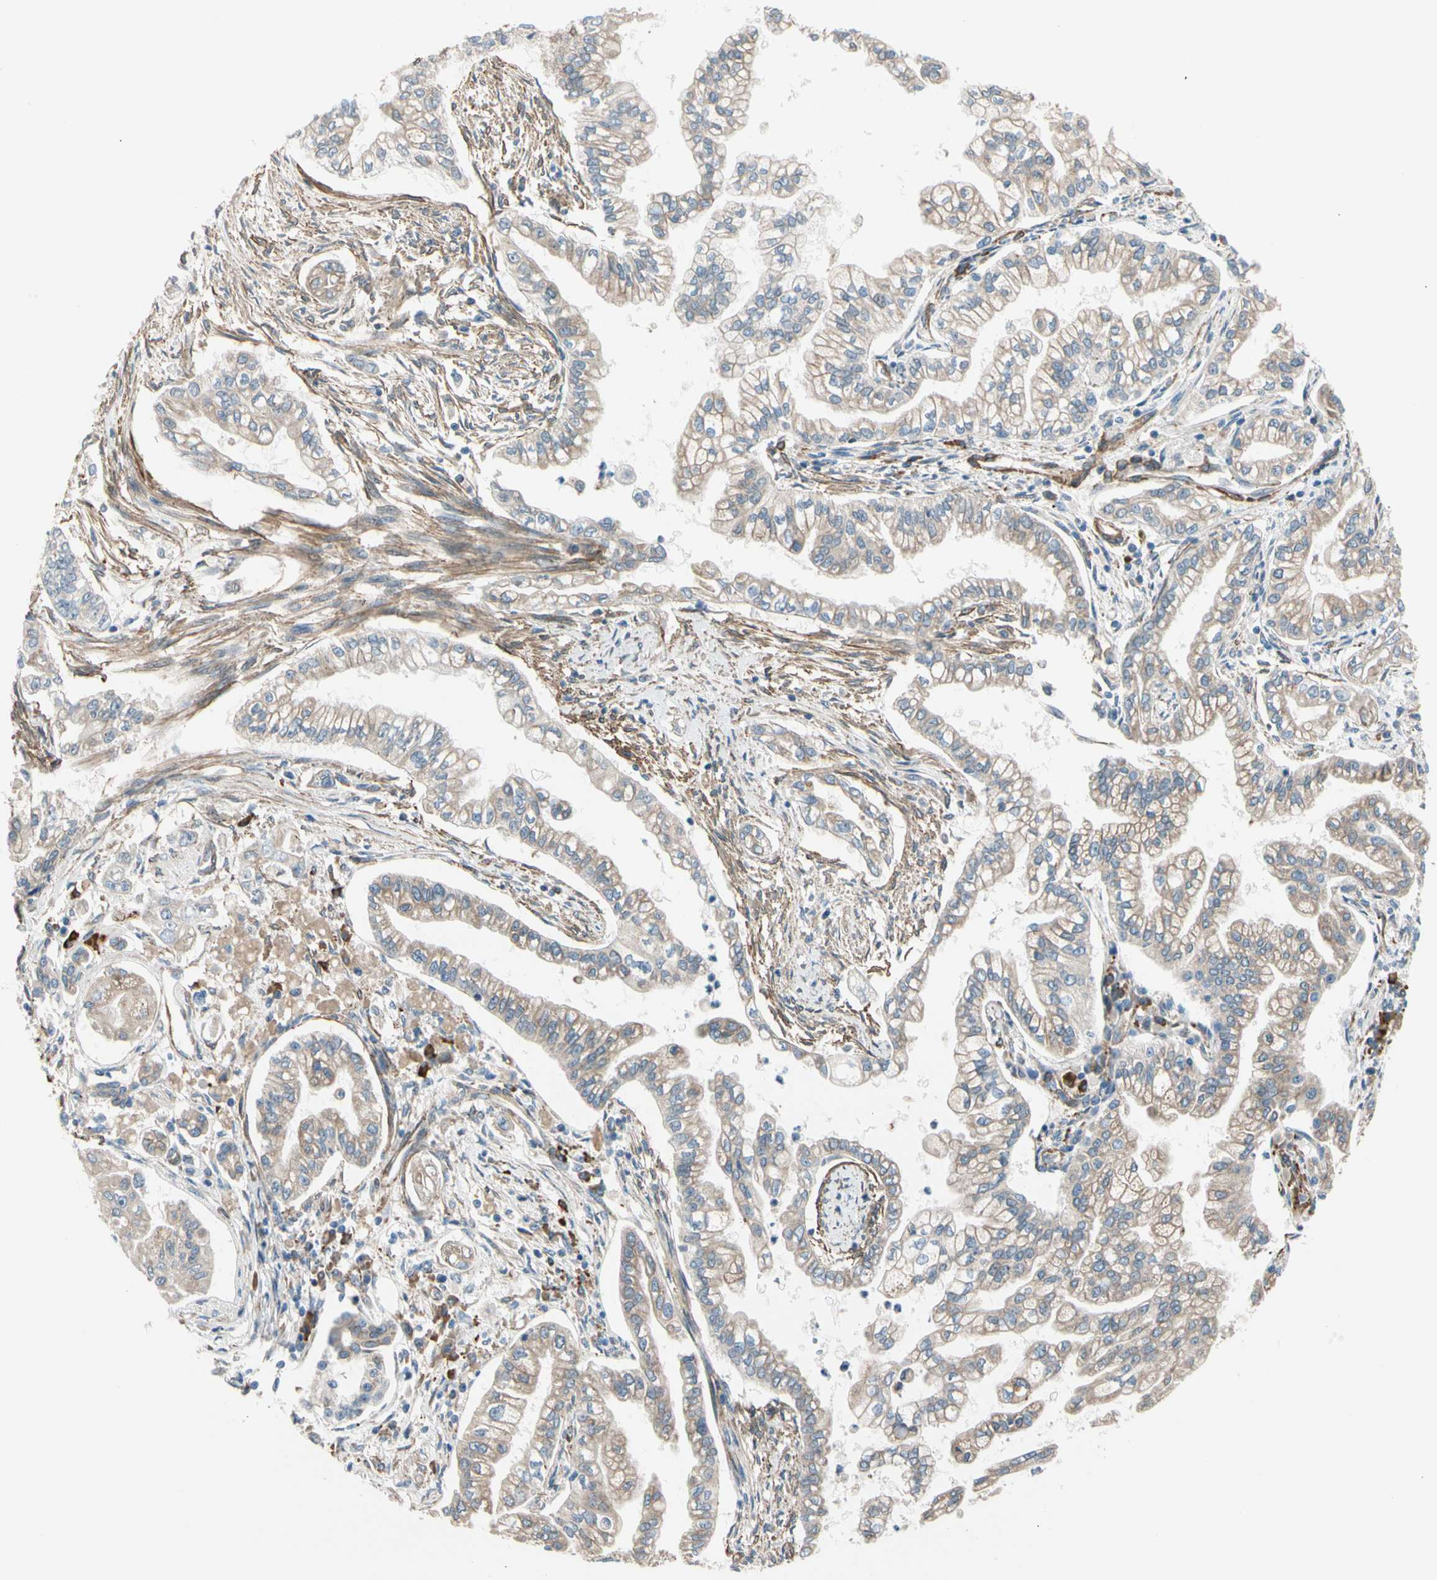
{"staining": {"intensity": "weak", "quantity": ">75%", "location": "cytoplasmic/membranous"}, "tissue": "pancreatic cancer", "cell_type": "Tumor cells", "image_type": "cancer", "snomed": [{"axis": "morphology", "description": "Normal tissue, NOS"}, {"axis": "topography", "description": "Pancreas"}], "caption": "Tumor cells reveal low levels of weak cytoplasmic/membranous staining in approximately >75% of cells in pancreatic cancer. (brown staining indicates protein expression, while blue staining denotes nuclei).", "gene": "LIMK2", "patient": {"sex": "male", "age": 42}}